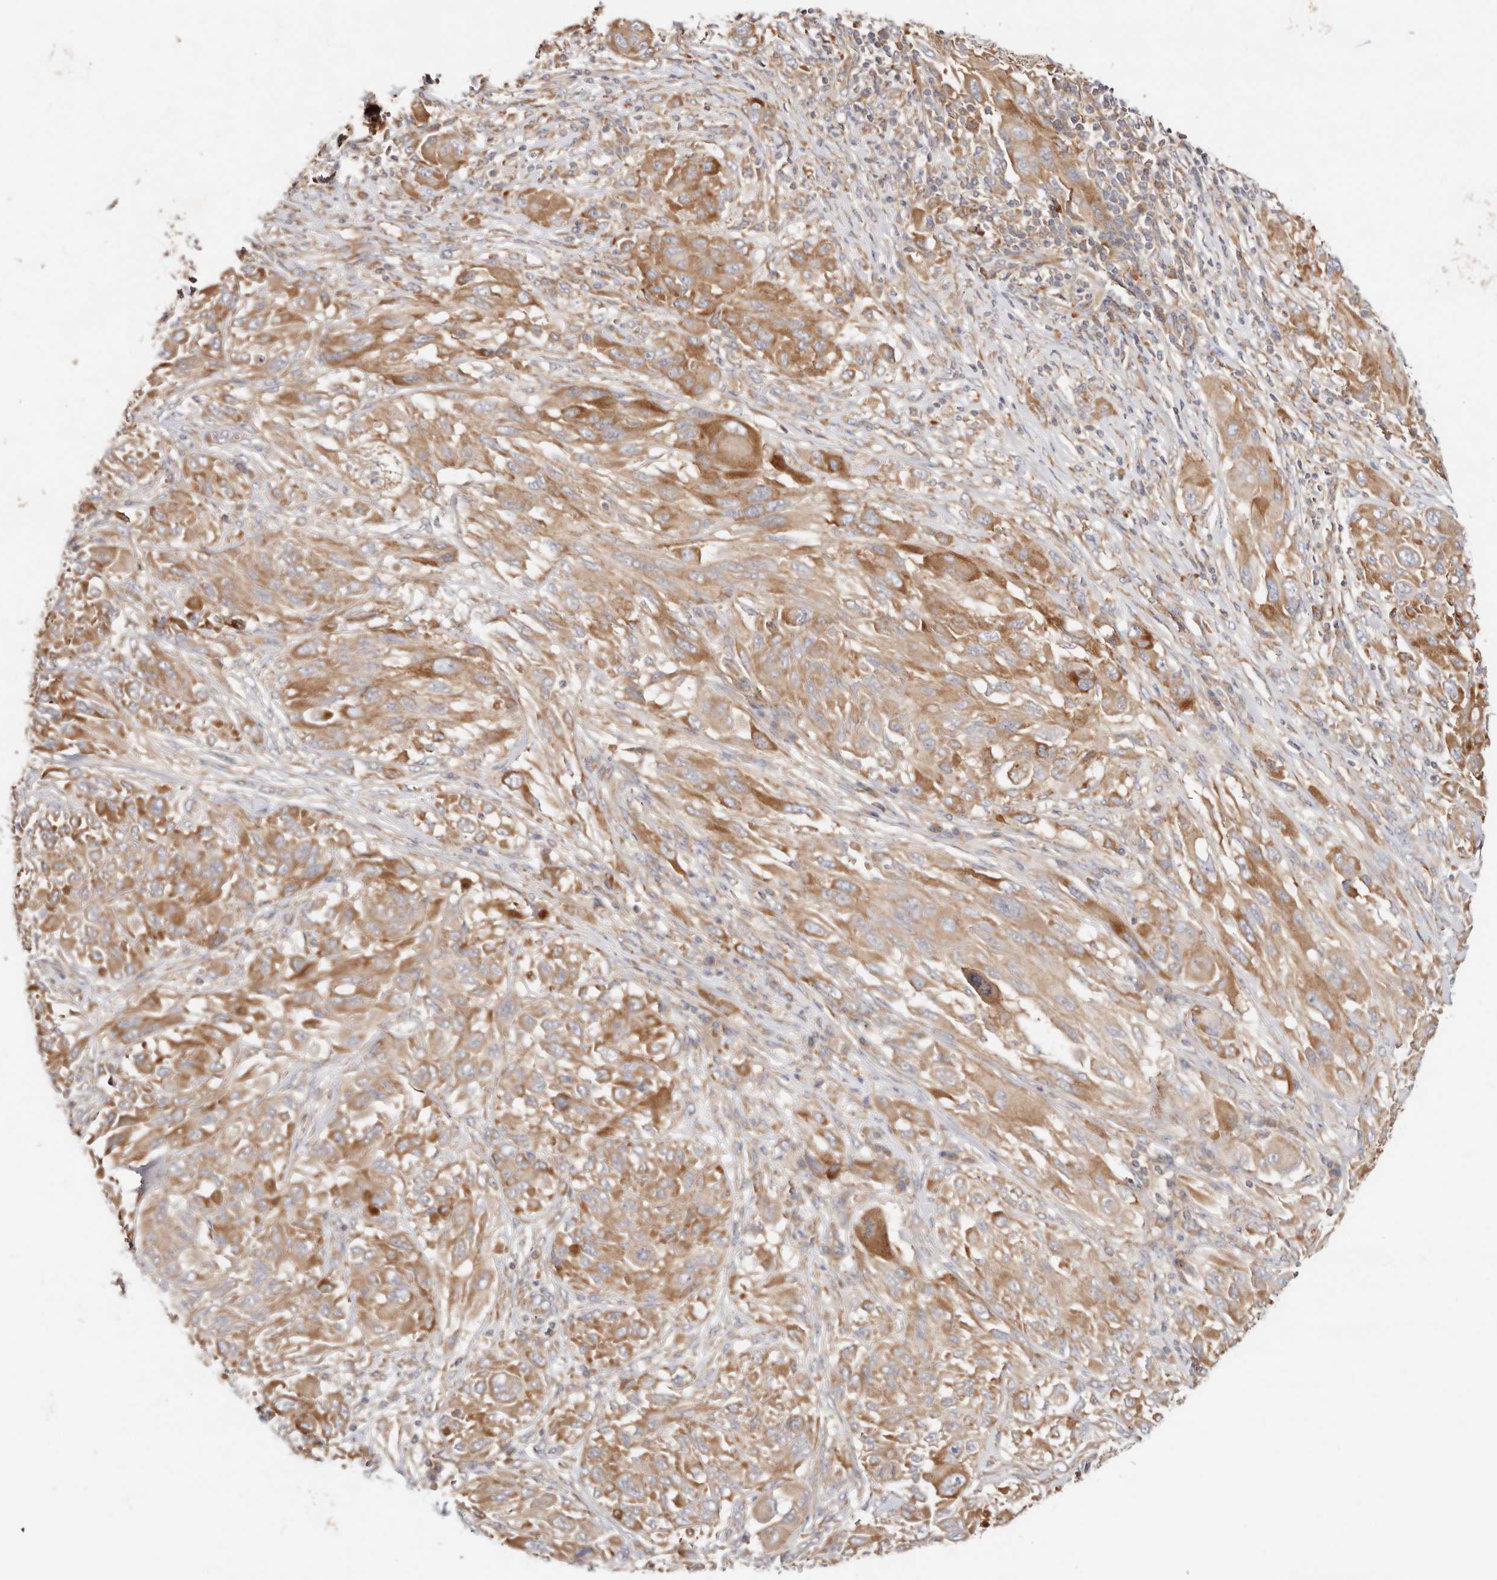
{"staining": {"intensity": "moderate", "quantity": ">75%", "location": "cytoplasmic/membranous"}, "tissue": "melanoma", "cell_type": "Tumor cells", "image_type": "cancer", "snomed": [{"axis": "morphology", "description": "Malignant melanoma, NOS"}, {"axis": "topography", "description": "Skin"}], "caption": "Moderate cytoplasmic/membranous staining for a protein is seen in approximately >75% of tumor cells of malignant melanoma using immunohistochemistry.", "gene": "GNA13", "patient": {"sex": "female", "age": 91}}